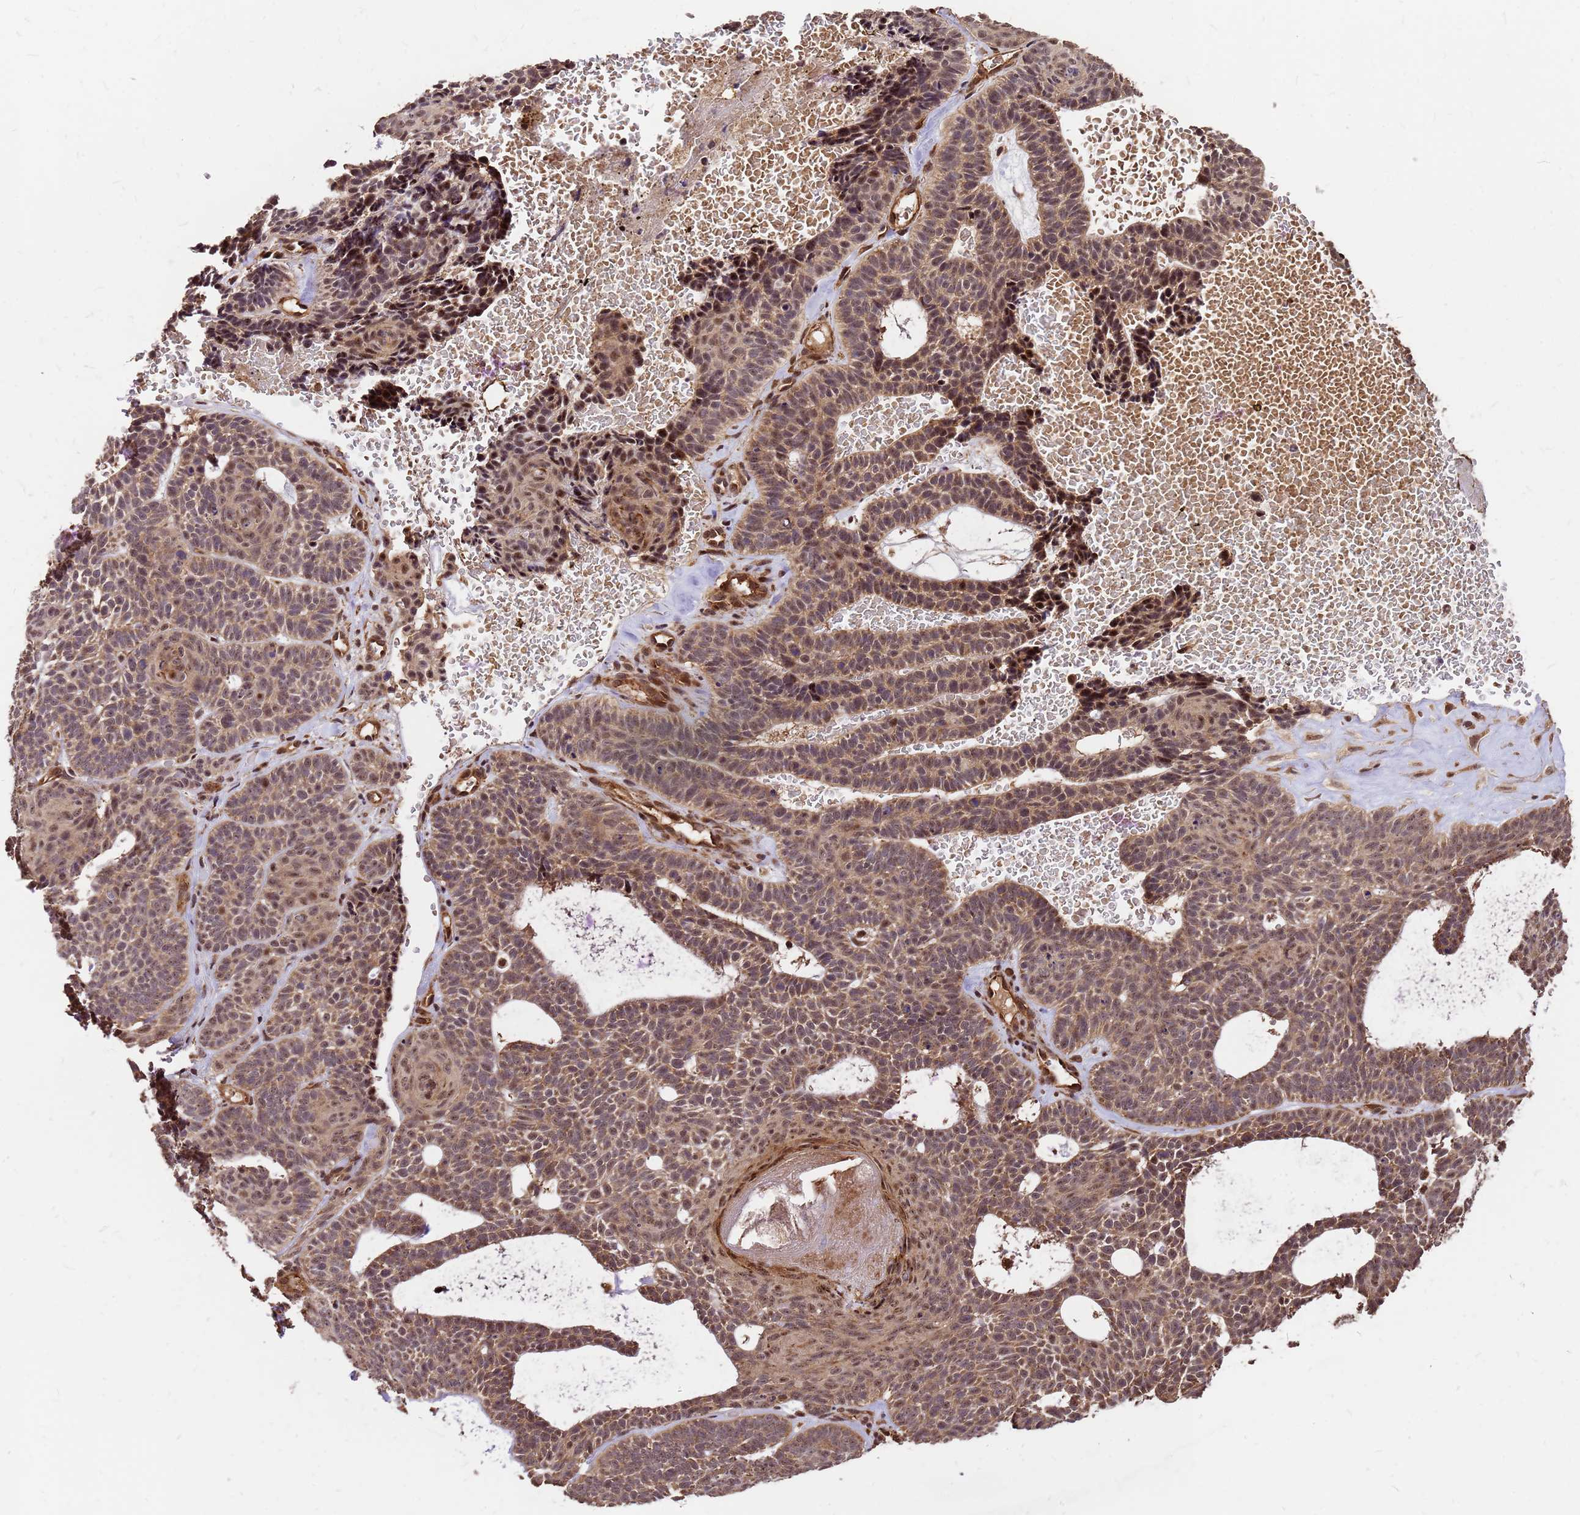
{"staining": {"intensity": "moderate", "quantity": "25%-75%", "location": "cytoplasmic/membranous,nuclear"}, "tissue": "skin cancer", "cell_type": "Tumor cells", "image_type": "cancer", "snomed": [{"axis": "morphology", "description": "Basal cell carcinoma"}, {"axis": "topography", "description": "Skin"}], "caption": "Human skin cancer (basal cell carcinoma) stained with a brown dye displays moderate cytoplasmic/membranous and nuclear positive expression in approximately 25%-75% of tumor cells.", "gene": "GPATCH8", "patient": {"sex": "male", "age": 85}}